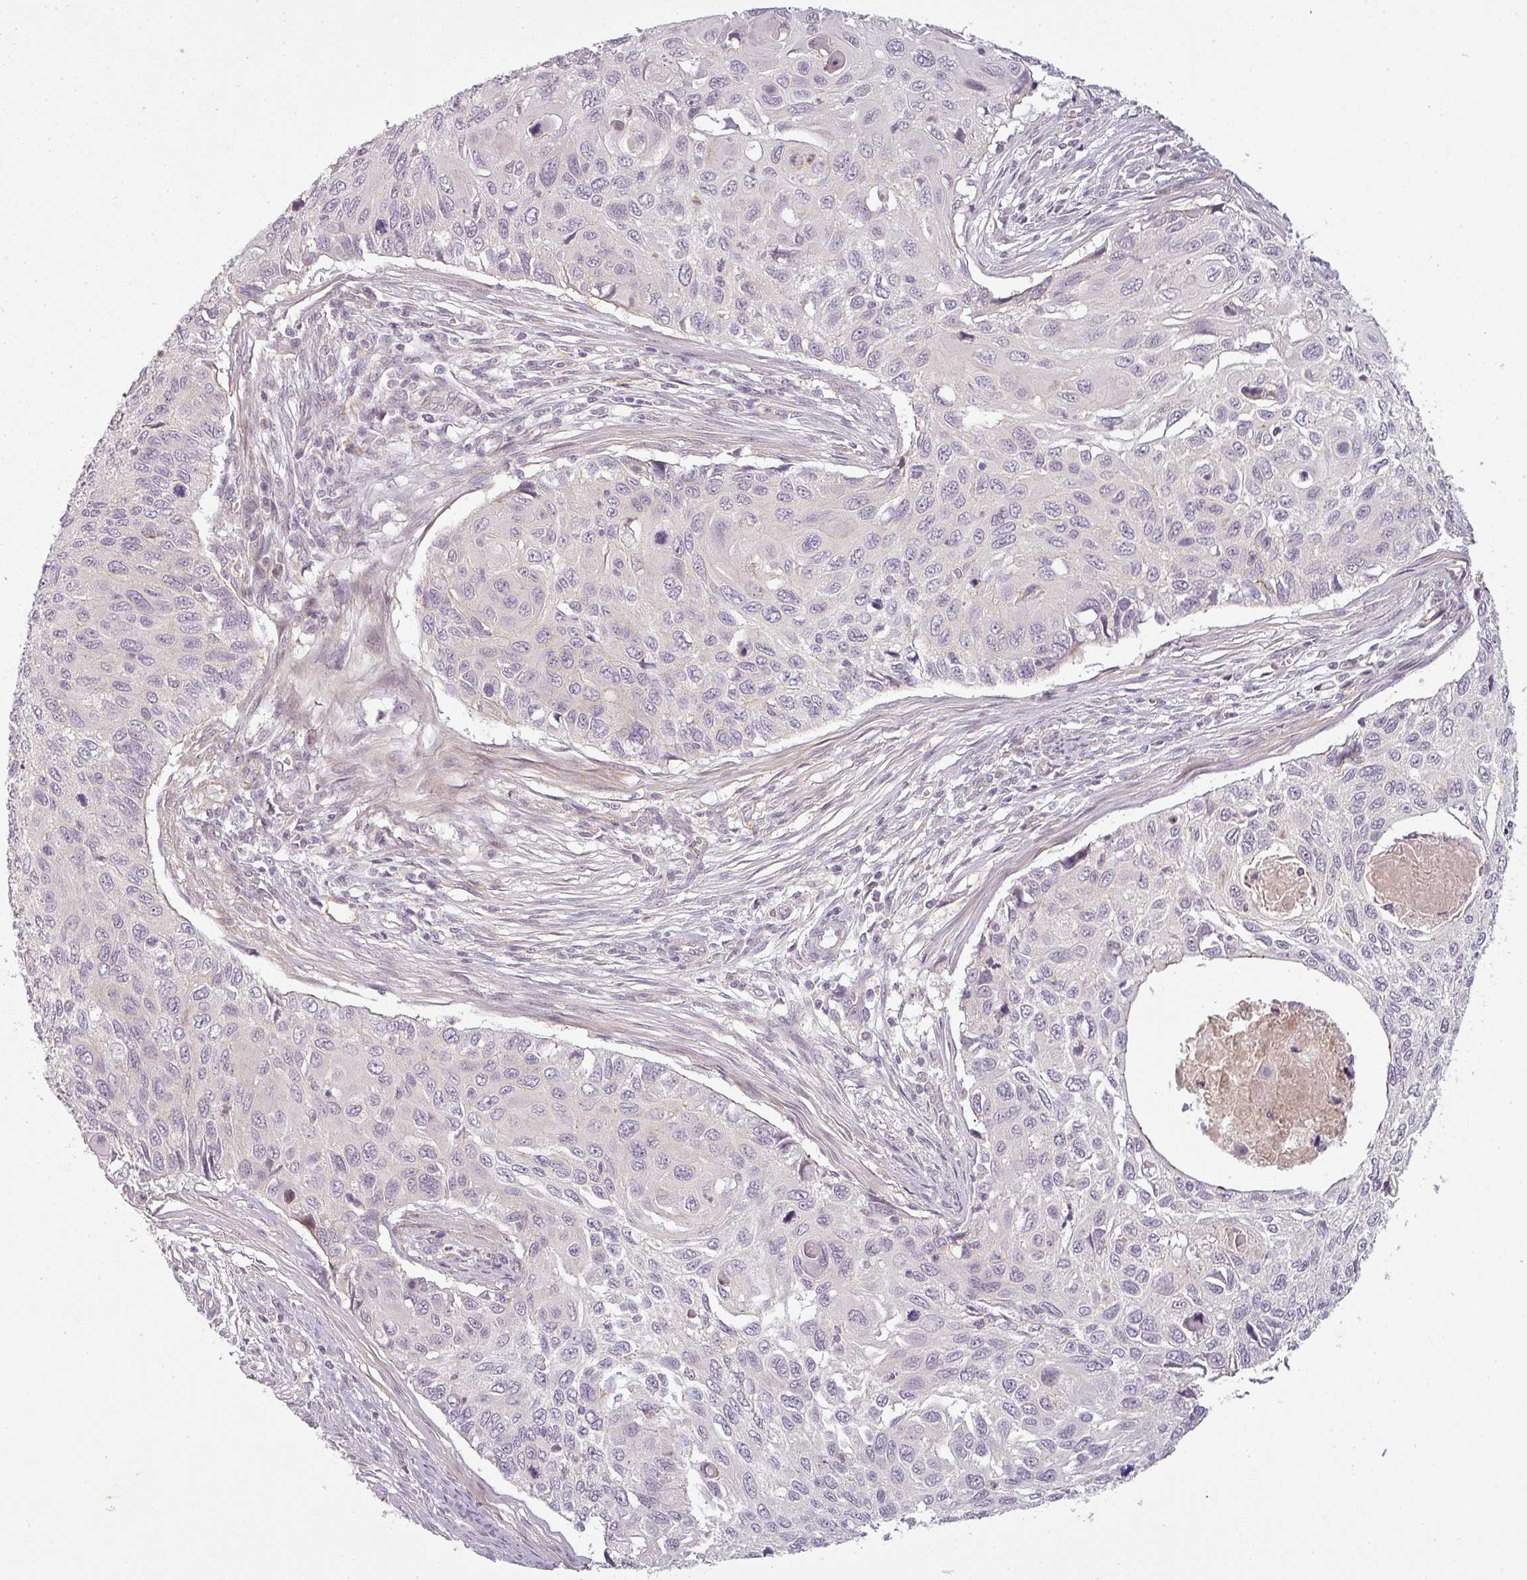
{"staining": {"intensity": "negative", "quantity": "none", "location": "none"}, "tissue": "cervical cancer", "cell_type": "Tumor cells", "image_type": "cancer", "snomed": [{"axis": "morphology", "description": "Squamous cell carcinoma, NOS"}, {"axis": "topography", "description": "Cervix"}], "caption": "This photomicrograph is of squamous cell carcinoma (cervical) stained with immunohistochemistry (IHC) to label a protein in brown with the nuclei are counter-stained blue. There is no staining in tumor cells.", "gene": "SLC16A9", "patient": {"sex": "female", "age": 70}}